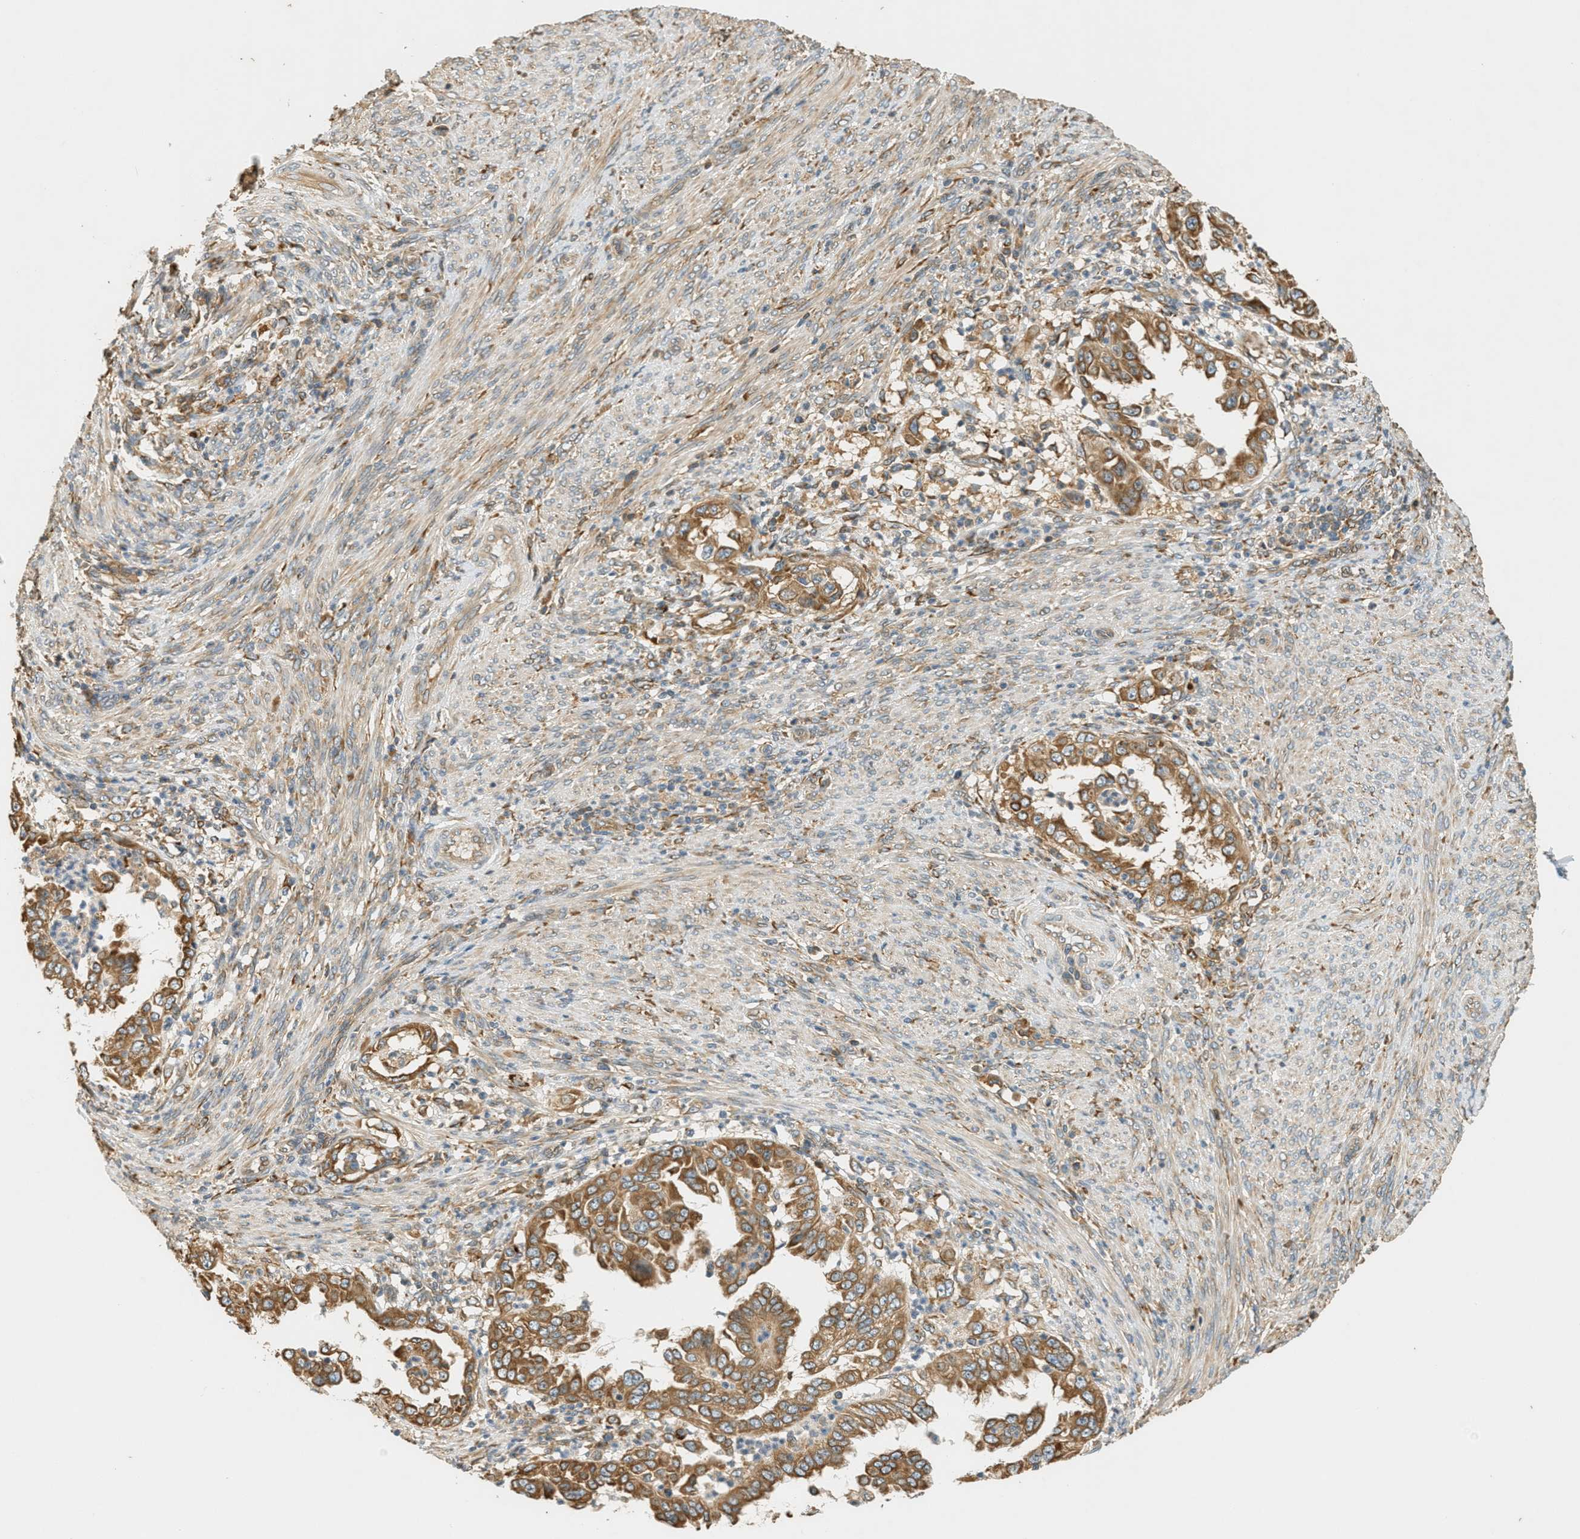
{"staining": {"intensity": "moderate", "quantity": ">75%", "location": "cytoplasmic/membranous"}, "tissue": "endometrial cancer", "cell_type": "Tumor cells", "image_type": "cancer", "snomed": [{"axis": "morphology", "description": "Adenocarcinoma, NOS"}, {"axis": "topography", "description": "Endometrium"}], "caption": "An immunohistochemistry histopathology image of tumor tissue is shown. Protein staining in brown highlights moderate cytoplasmic/membranous positivity in endometrial cancer within tumor cells.", "gene": "PDK1", "patient": {"sex": "female", "age": 85}}